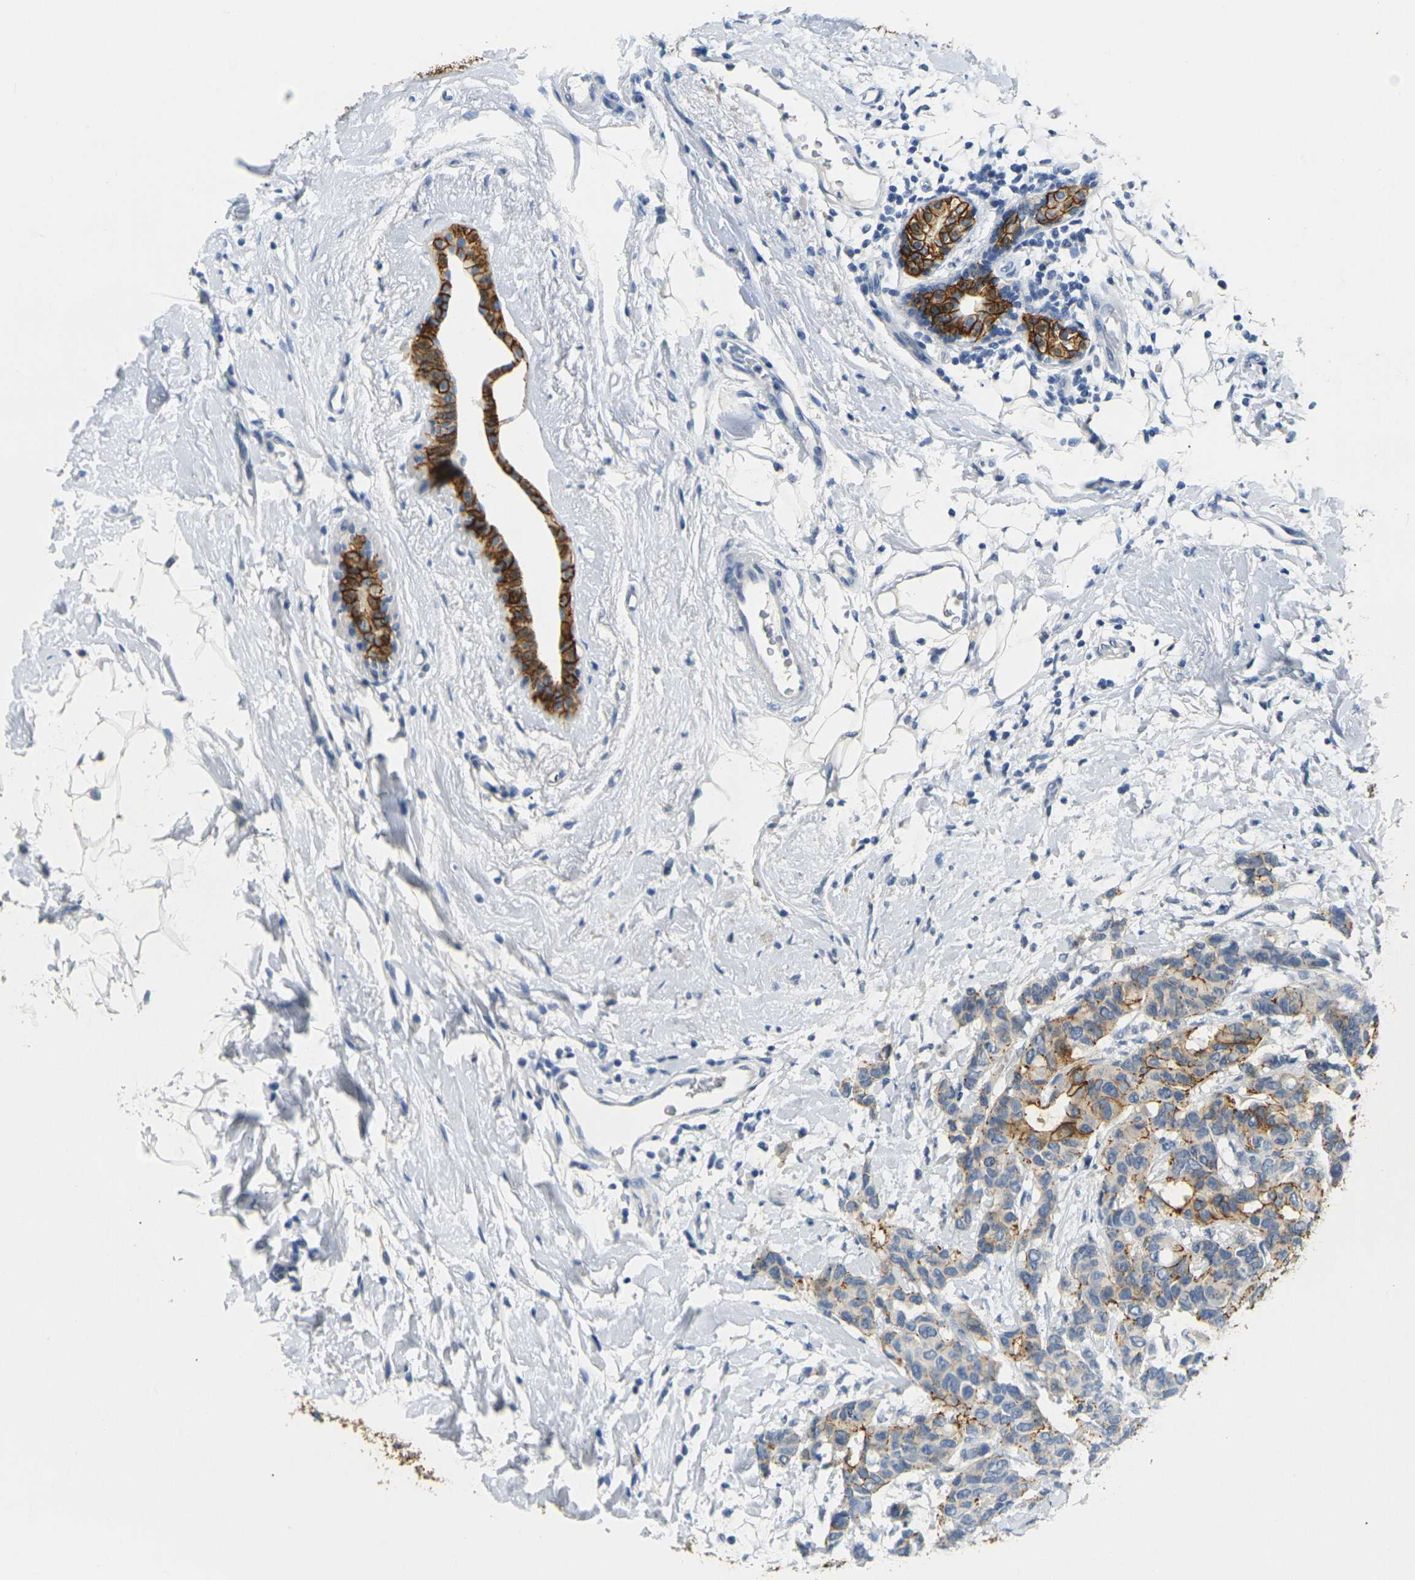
{"staining": {"intensity": "strong", "quantity": ">75%", "location": "cytoplasmic/membranous"}, "tissue": "breast cancer", "cell_type": "Tumor cells", "image_type": "cancer", "snomed": [{"axis": "morphology", "description": "Duct carcinoma"}, {"axis": "topography", "description": "Breast"}], "caption": "Immunohistochemistry of infiltrating ductal carcinoma (breast) shows high levels of strong cytoplasmic/membranous positivity in about >75% of tumor cells.", "gene": "CLDN7", "patient": {"sex": "female", "age": 87}}